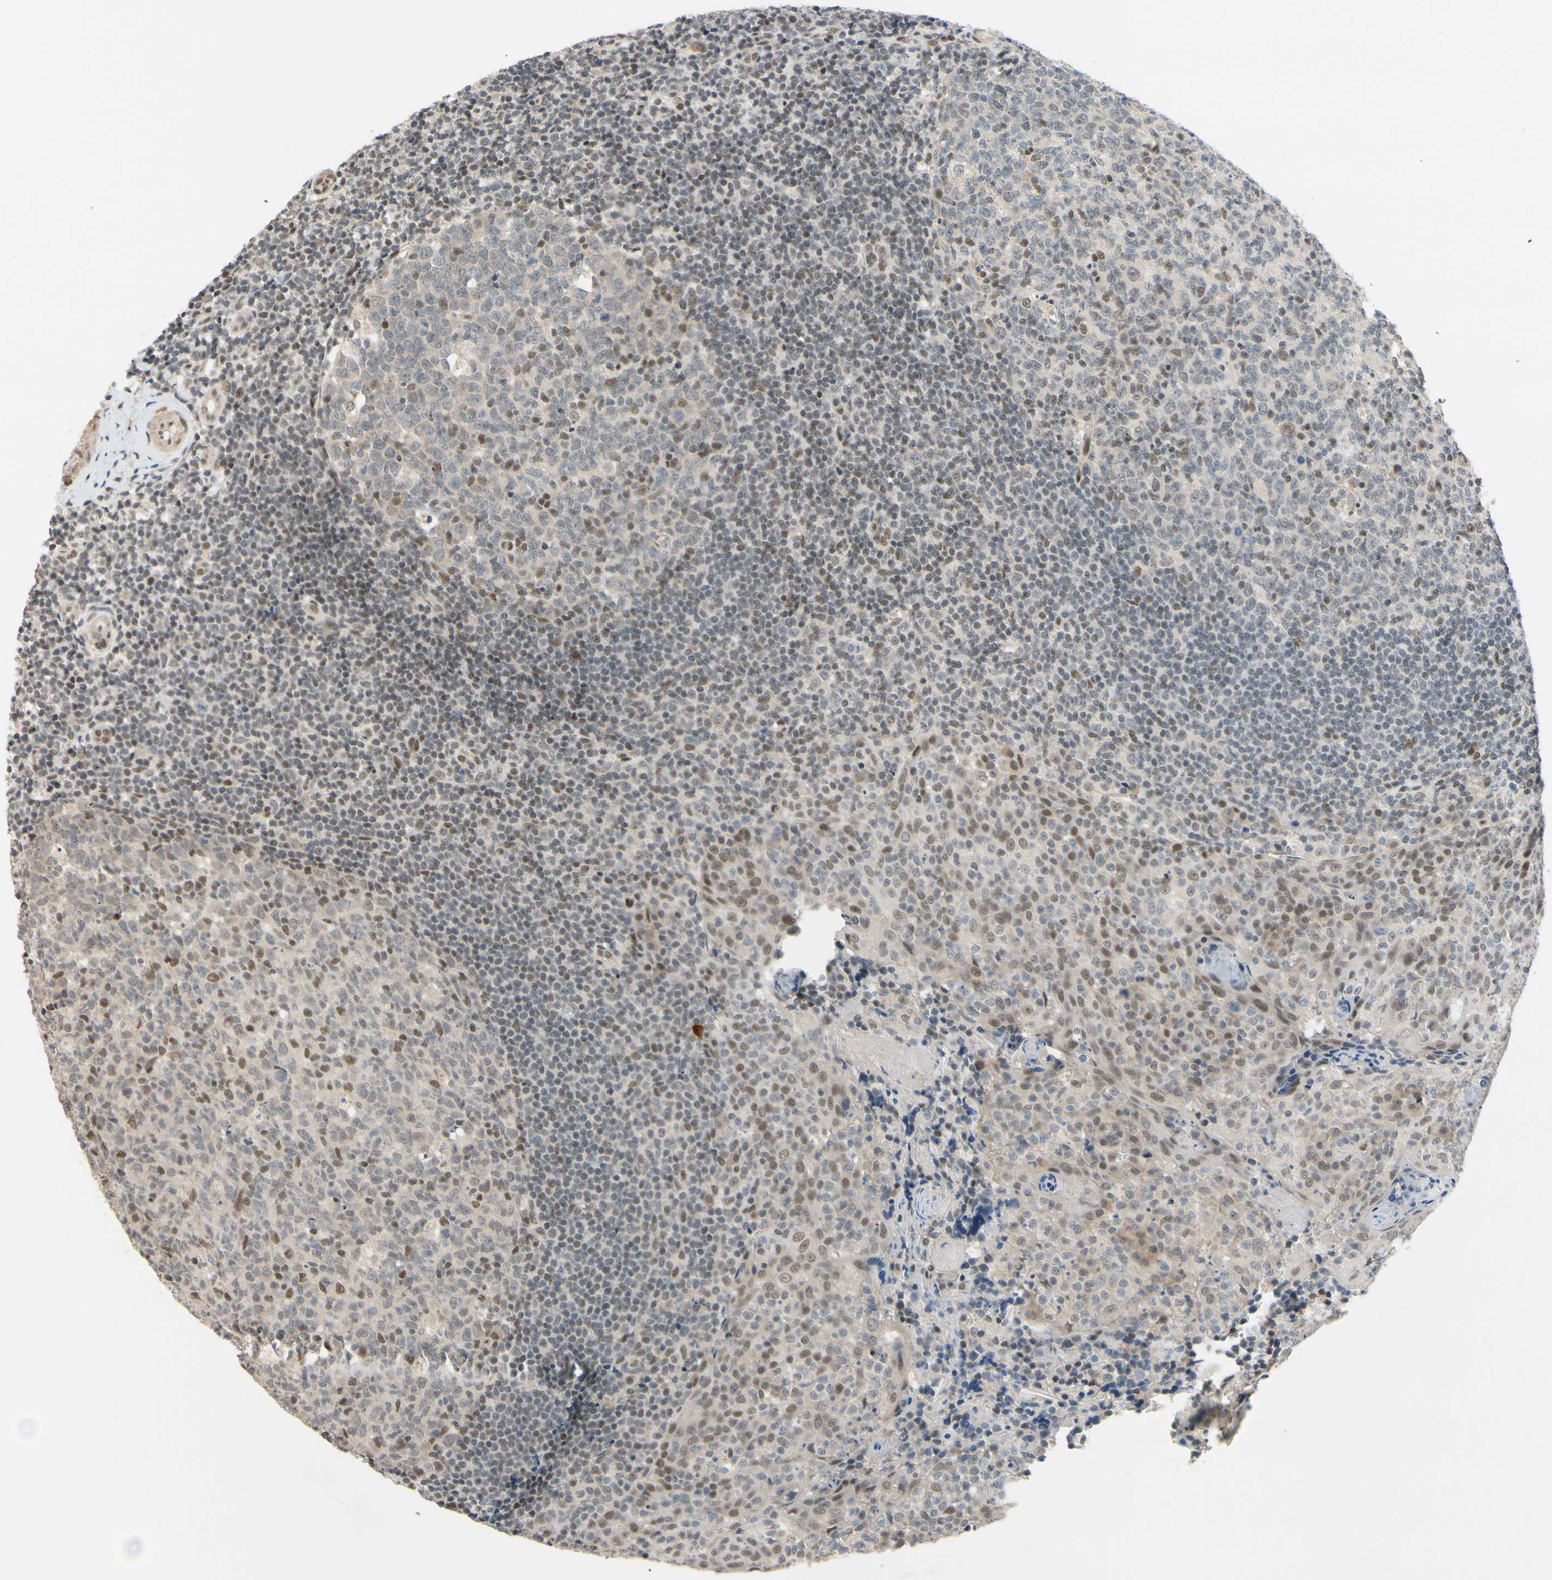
{"staining": {"intensity": "moderate", "quantity": "<25%", "location": "nuclear"}, "tissue": "tonsil", "cell_type": "Germinal center cells", "image_type": "normal", "snomed": [{"axis": "morphology", "description": "Normal tissue, NOS"}, {"axis": "topography", "description": "Tonsil"}], "caption": "Brown immunohistochemical staining in normal tonsil shows moderate nuclear staining in approximately <25% of germinal center cells.", "gene": "TAF4", "patient": {"sex": "female", "age": 19}}